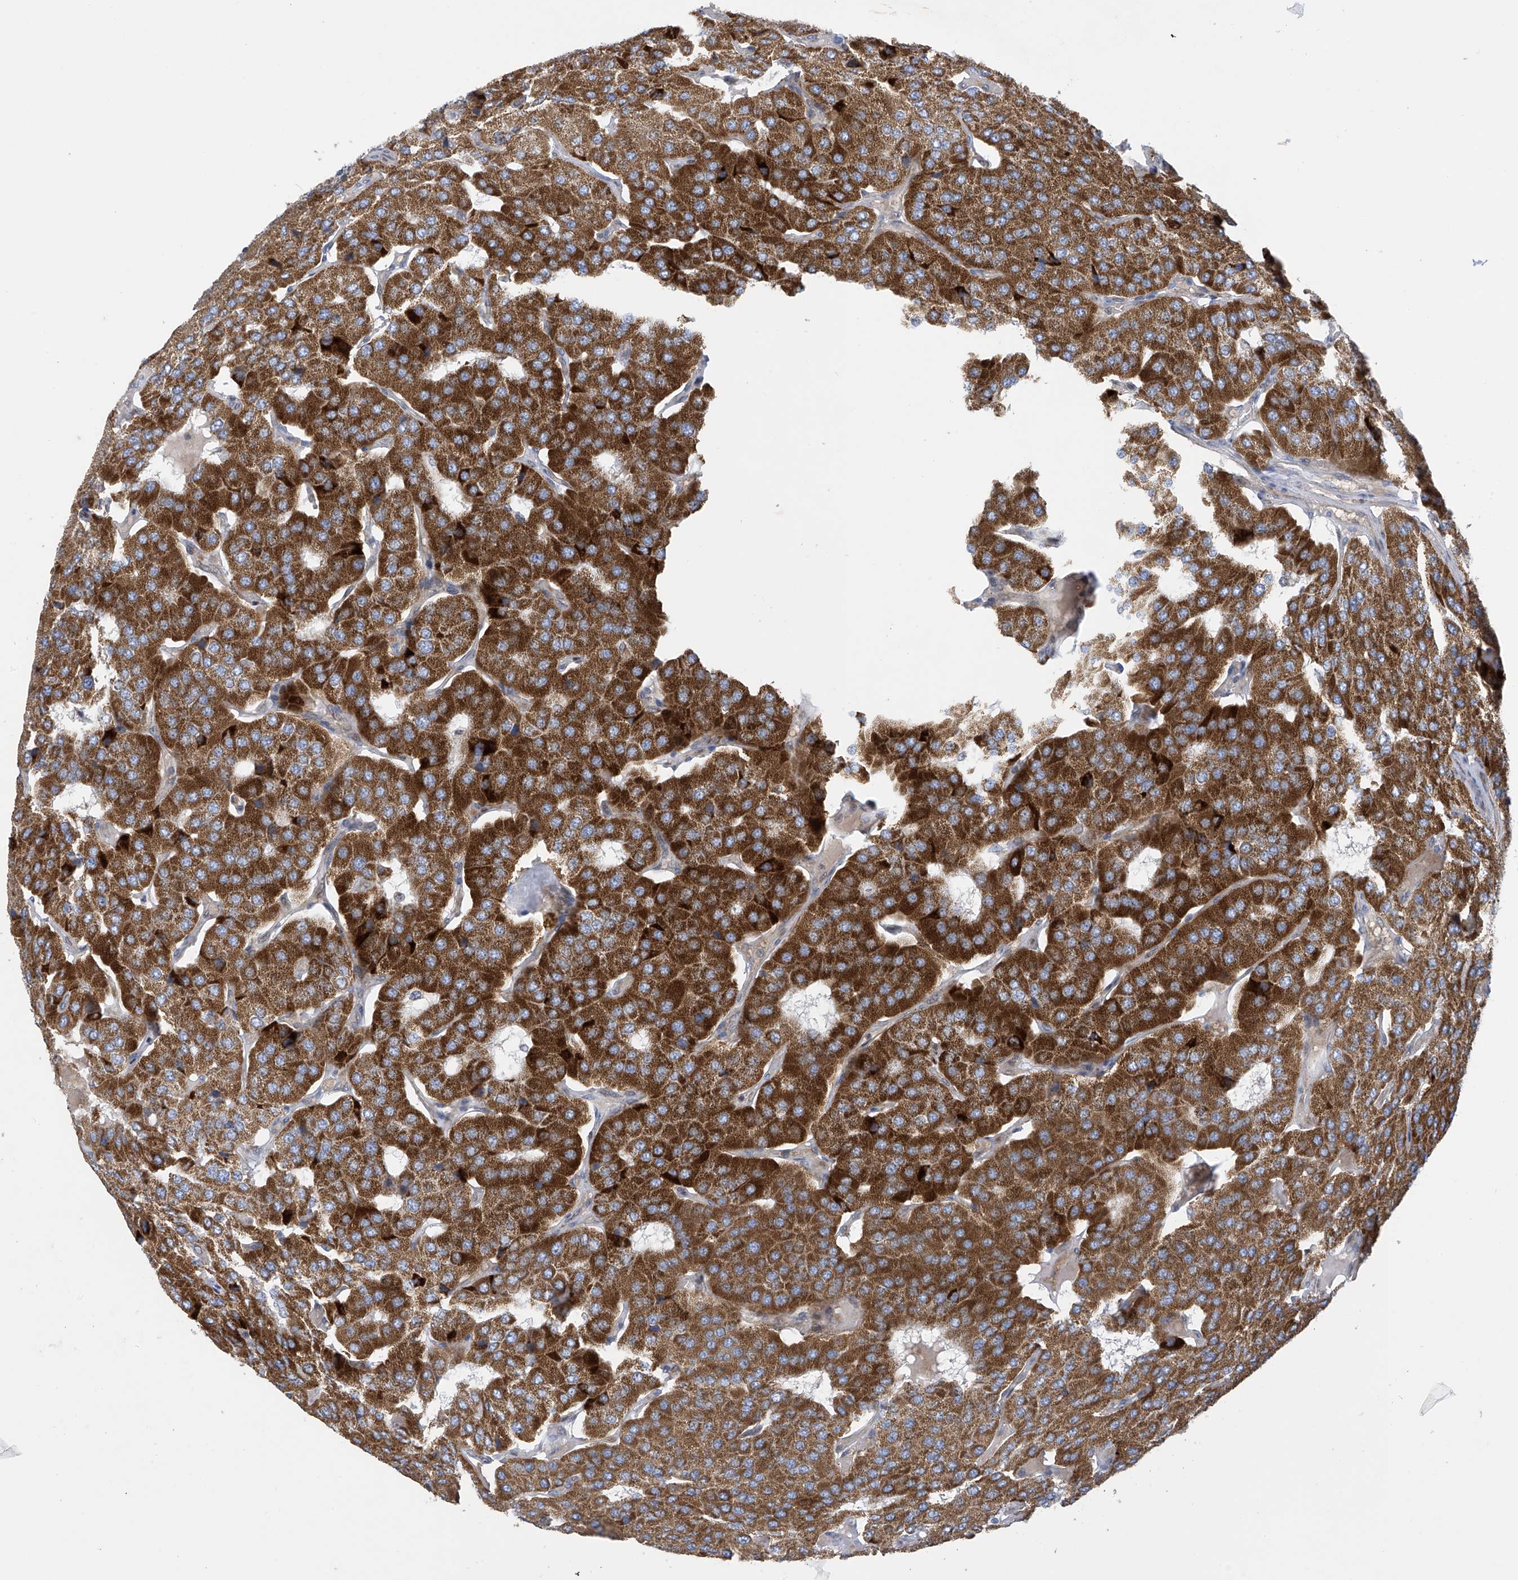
{"staining": {"intensity": "strong", "quantity": ">75%", "location": "cytoplasmic/membranous"}, "tissue": "parathyroid gland", "cell_type": "Glandular cells", "image_type": "normal", "snomed": [{"axis": "morphology", "description": "Normal tissue, NOS"}, {"axis": "morphology", "description": "Adenoma, NOS"}, {"axis": "topography", "description": "Parathyroid gland"}], "caption": "Immunohistochemical staining of normal parathyroid gland reveals >75% levels of strong cytoplasmic/membranous protein positivity in about >75% of glandular cells.", "gene": "SLCO4A1", "patient": {"sex": "female", "age": 86}}